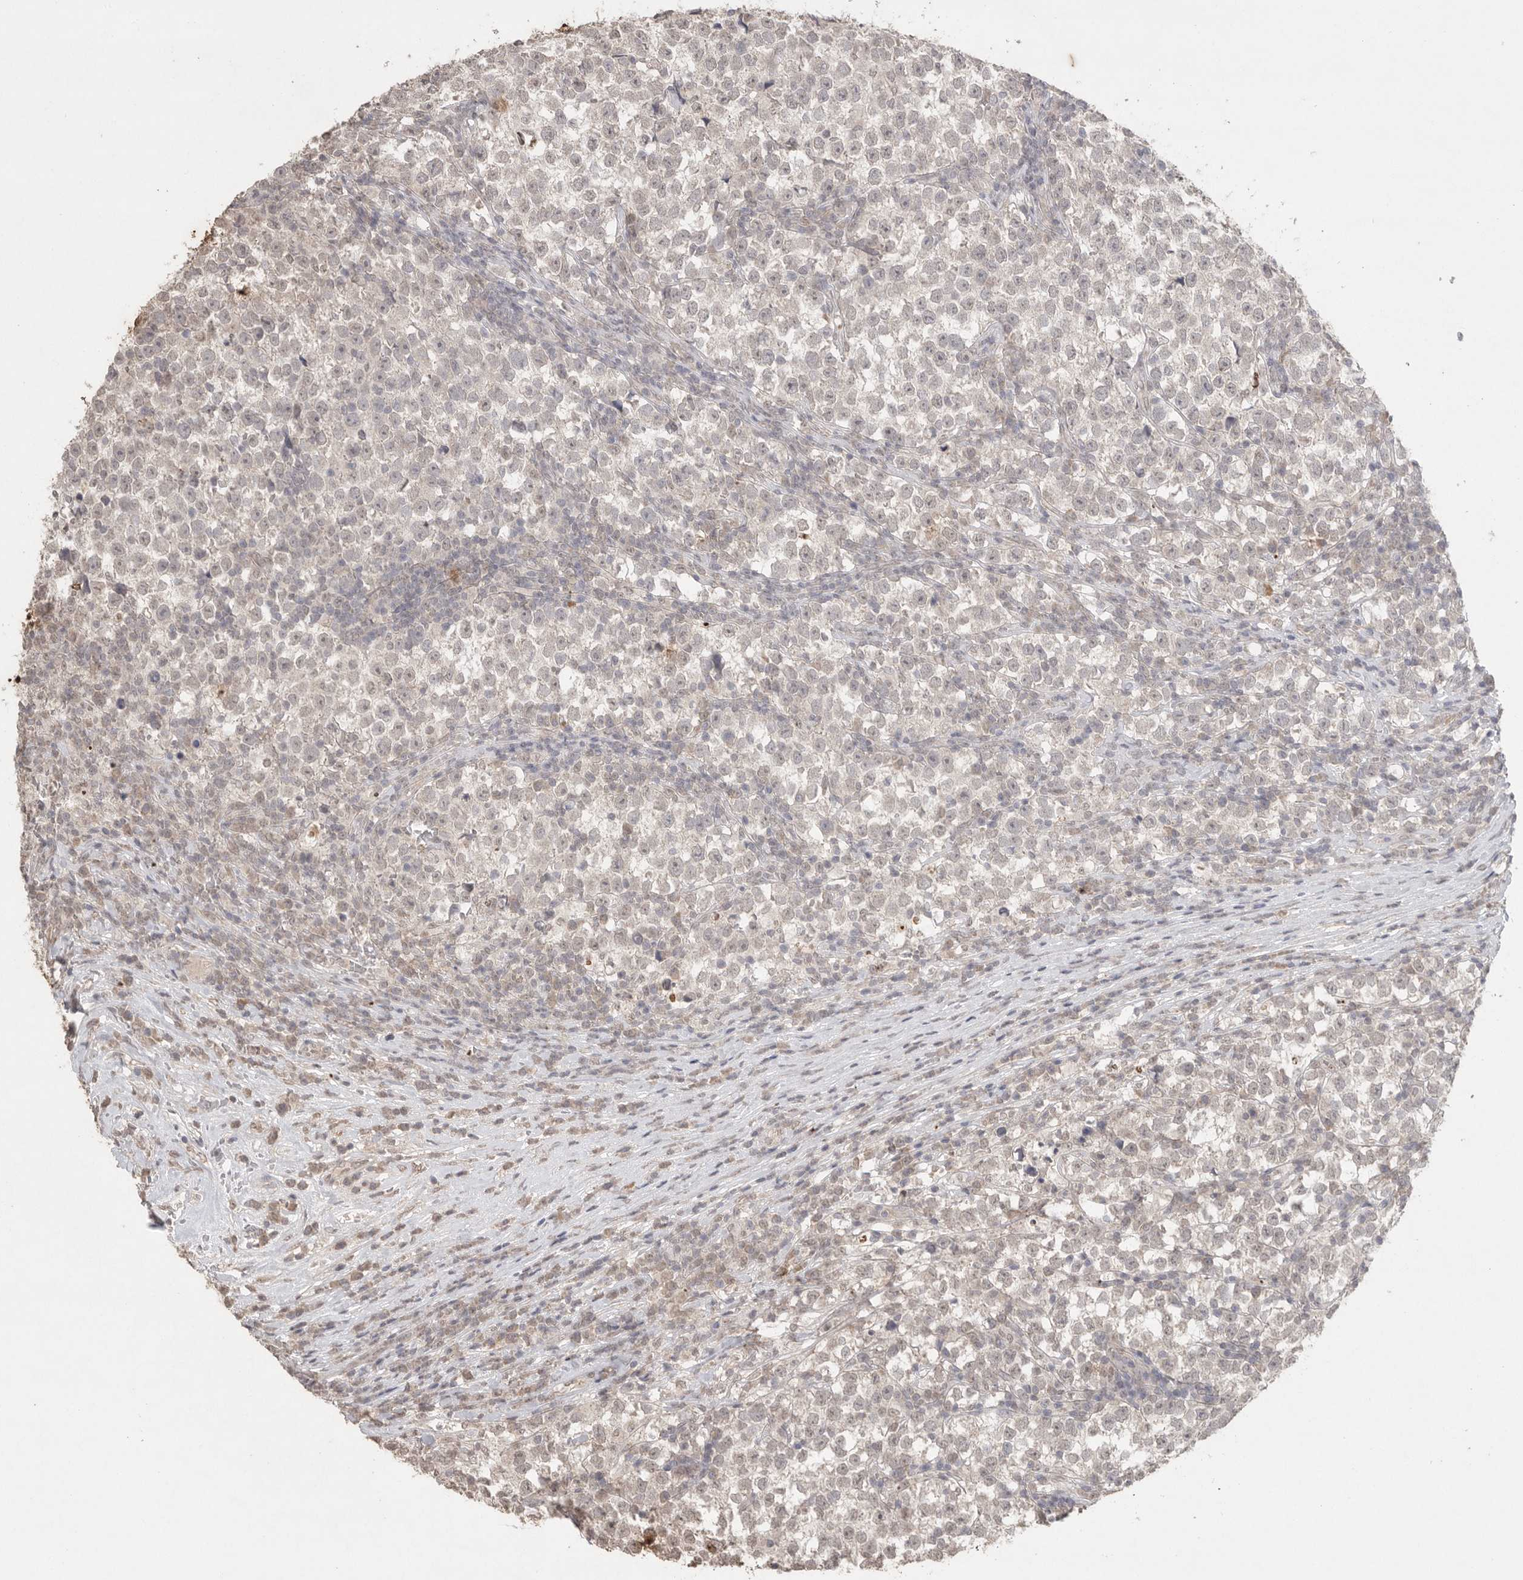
{"staining": {"intensity": "weak", "quantity": "<25%", "location": "nuclear"}, "tissue": "testis cancer", "cell_type": "Tumor cells", "image_type": "cancer", "snomed": [{"axis": "morphology", "description": "Normal tissue, NOS"}, {"axis": "morphology", "description": "Seminoma, NOS"}, {"axis": "topography", "description": "Testis"}], "caption": "High power microscopy histopathology image of an IHC image of testis cancer (seminoma), revealing no significant positivity in tumor cells.", "gene": "KLK5", "patient": {"sex": "male", "age": 43}}